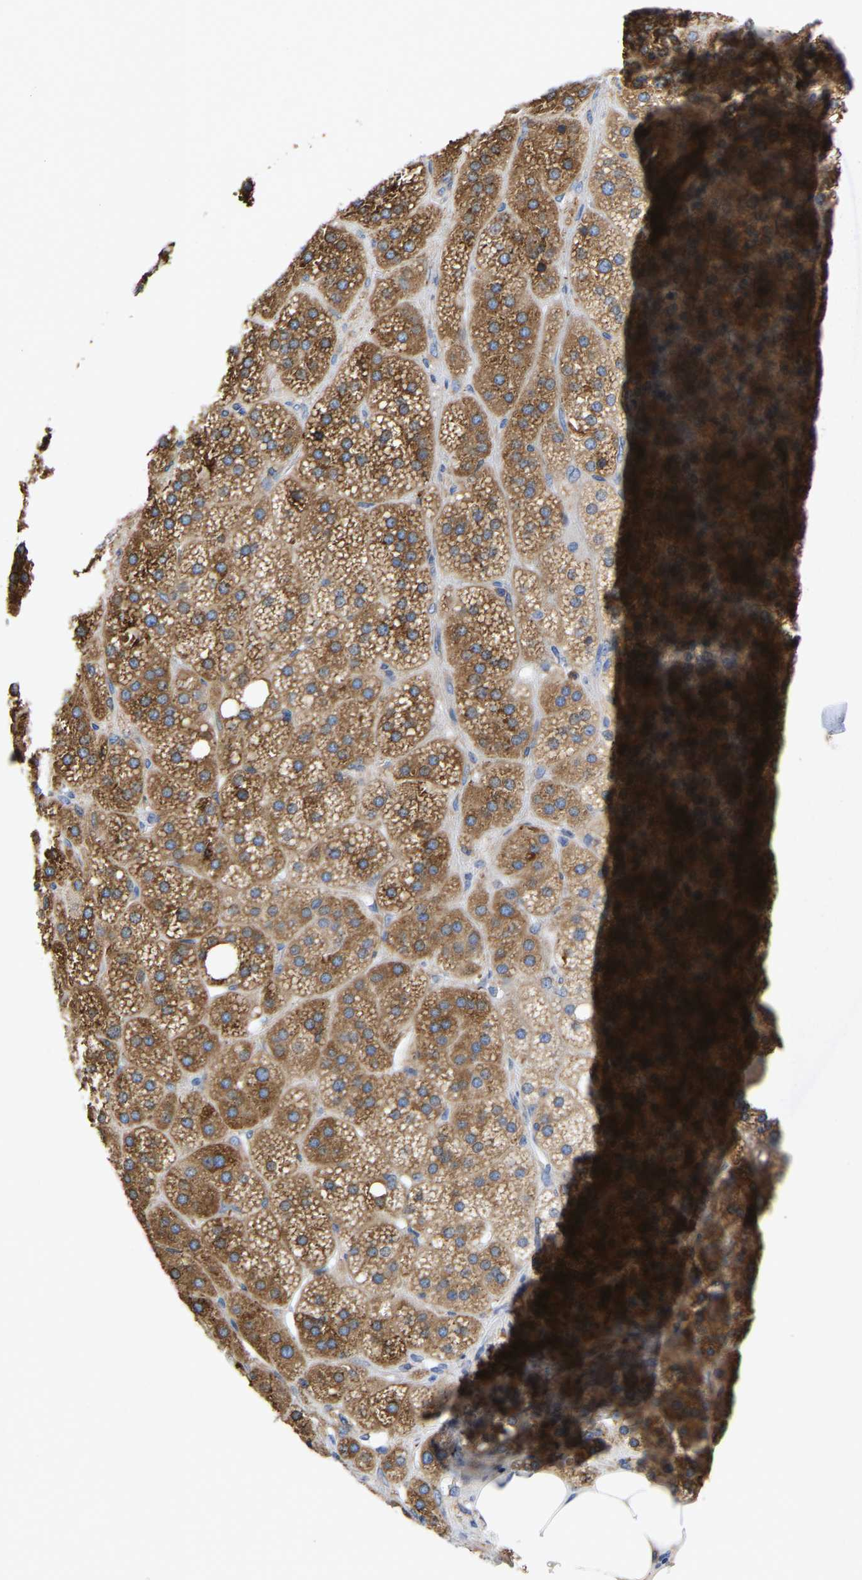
{"staining": {"intensity": "moderate", "quantity": ">75%", "location": "cytoplasmic/membranous"}, "tissue": "adrenal gland", "cell_type": "Glandular cells", "image_type": "normal", "snomed": [{"axis": "morphology", "description": "Normal tissue, NOS"}, {"axis": "topography", "description": "Adrenal gland"}], "caption": "Moderate cytoplasmic/membranous positivity for a protein is seen in about >75% of glandular cells of normal adrenal gland using IHC.", "gene": "P4HB", "patient": {"sex": "female", "age": 59}}